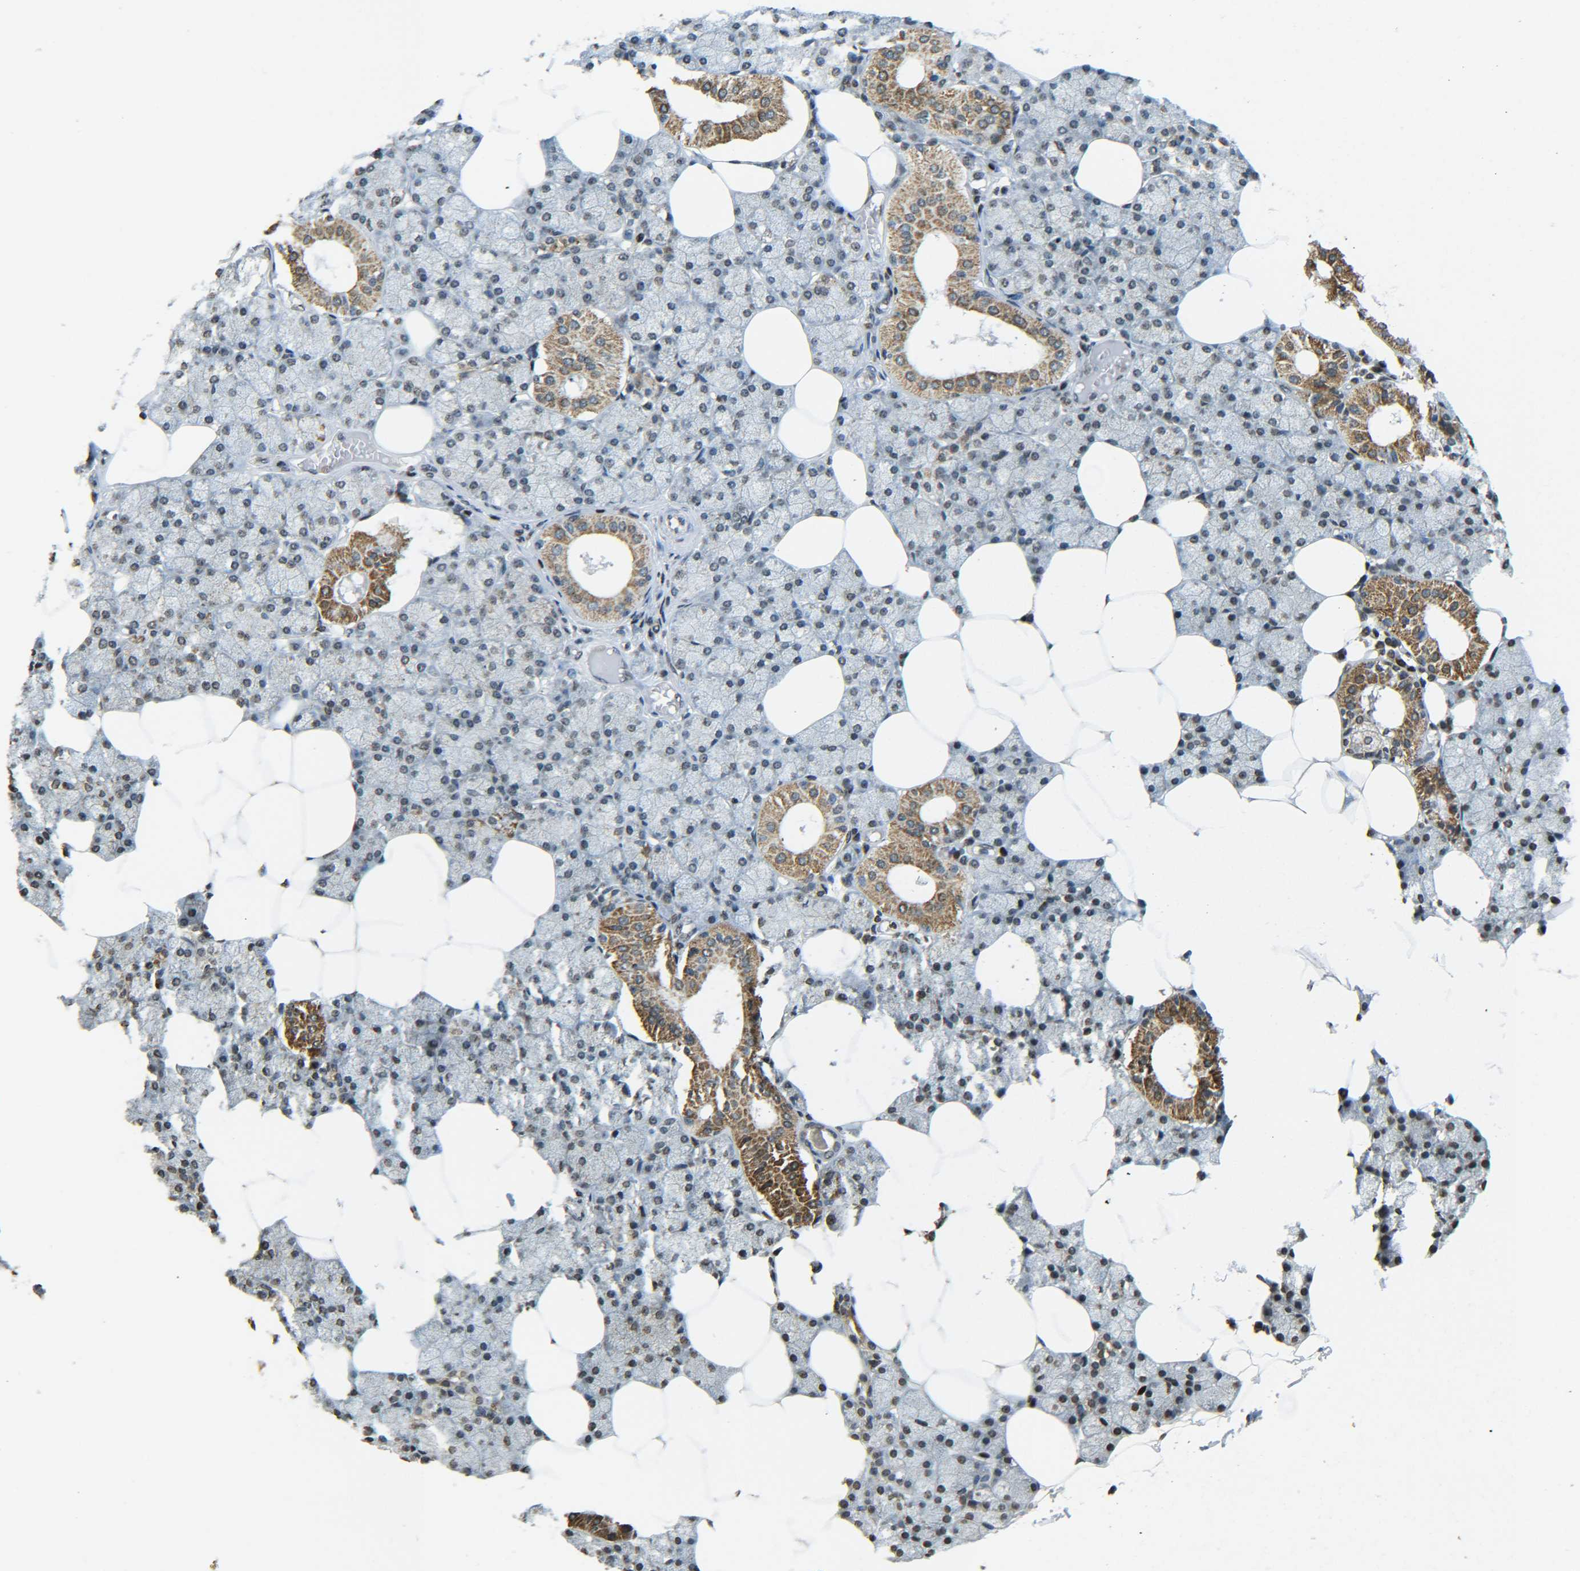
{"staining": {"intensity": "moderate", "quantity": "<25%", "location": "cytoplasmic/membranous,nuclear"}, "tissue": "salivary gland", "cell_type": "Glandular cells", "image_type": "normal", "snomed": [{"axis": "morphology", "description": "Normal tissue, NOS"}, {"axis": "topography", "description": "Salivary gland"}], "caption": "The photomicrograph reveals a brown stain indicating the presence of a protein in the cytoplasmic/membranous,nuclear of glandular cells in salivary gland.", "gene": "NEUROG2", "patient": {"sex": "male", "age": 62}}